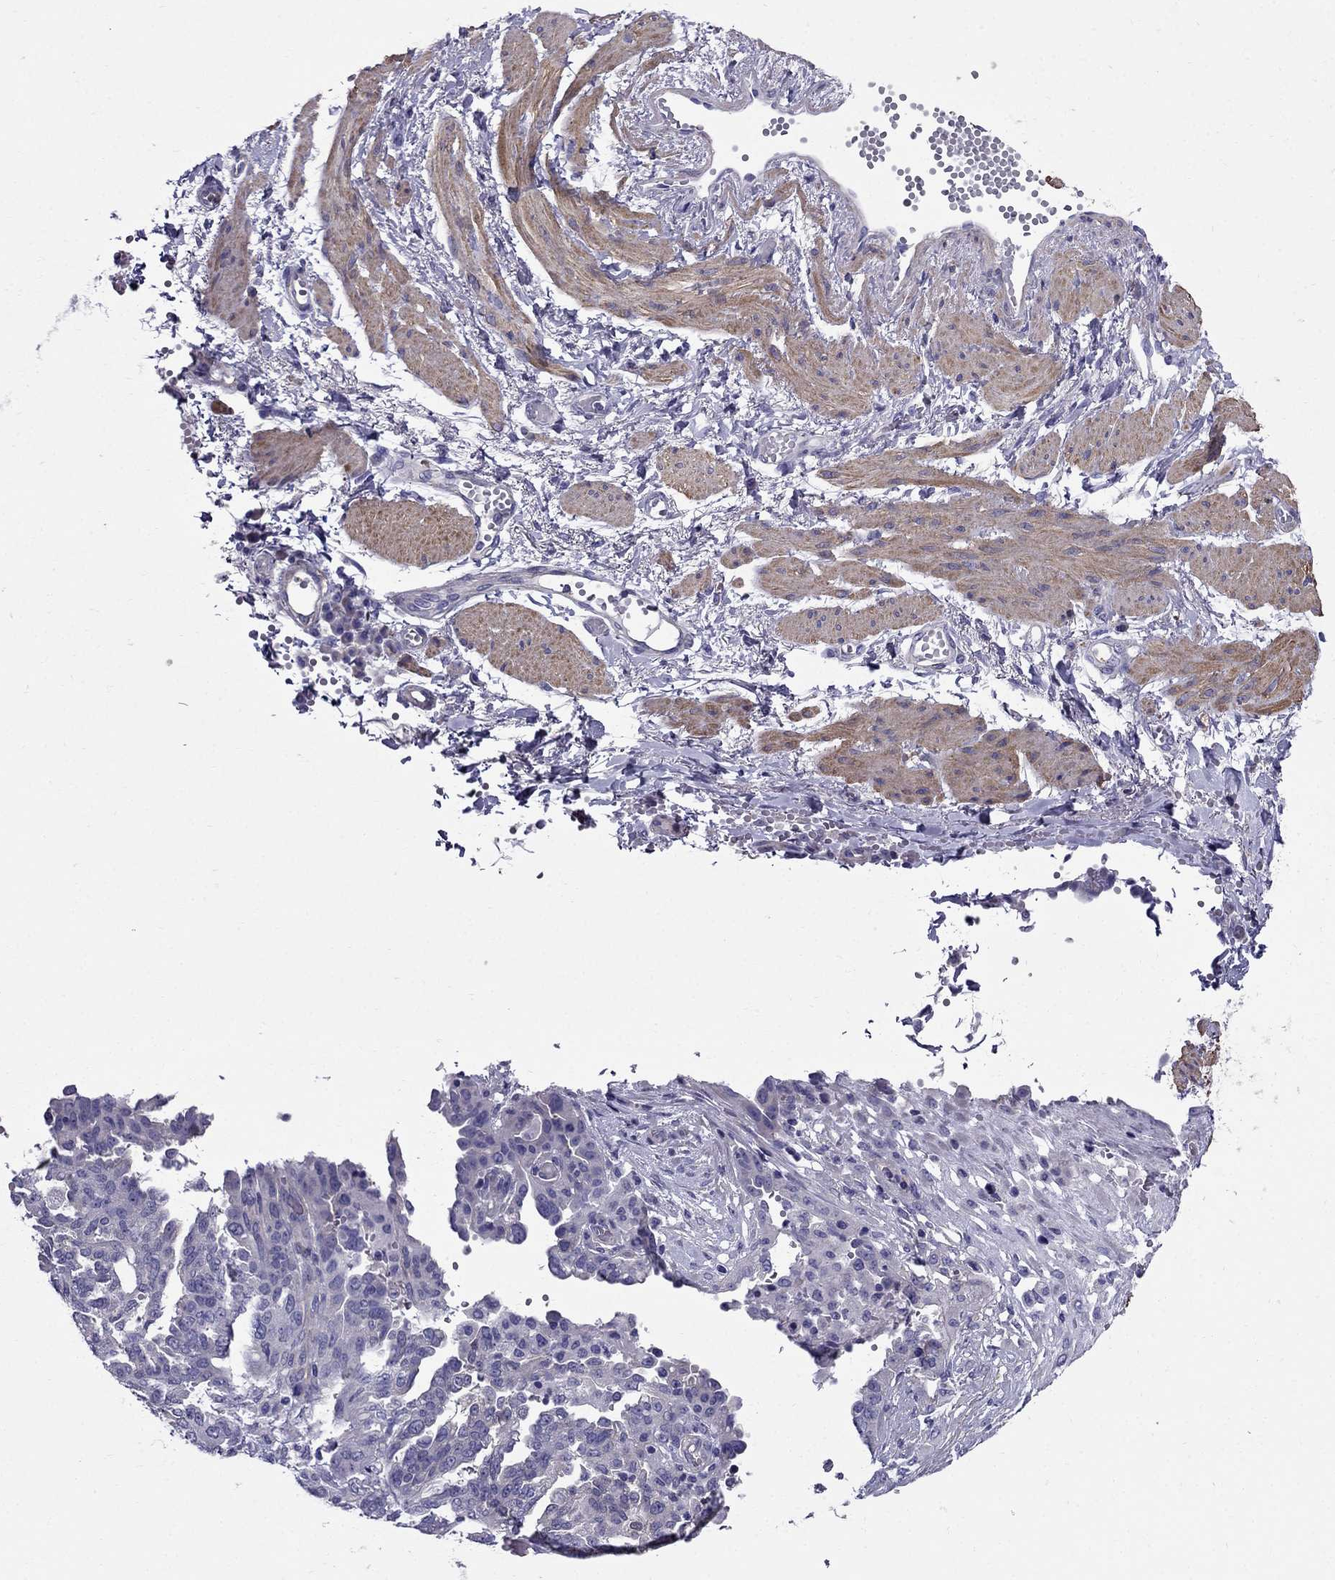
{"staining": {"intensity": "negative", "quantity": "none", "location": "none"}, "tissue": "ovarian cancer", "cell_type": "Tumor cells", "image_type": "cancer", "snomed": [{"axis": "morphology", "description": "Cystadenocarcinoma, serous, NOS"}, {"axis": "topography", "description": "Ovary"}], "caption": "A high-resolution micrograph shows IHC staining of ovarian cancer (serous cystadenocarcinoma), which exhibits no significant positivity in tumor cells.", "gene": "GPR50", "patient": {"sex": "female", "age": 67}}